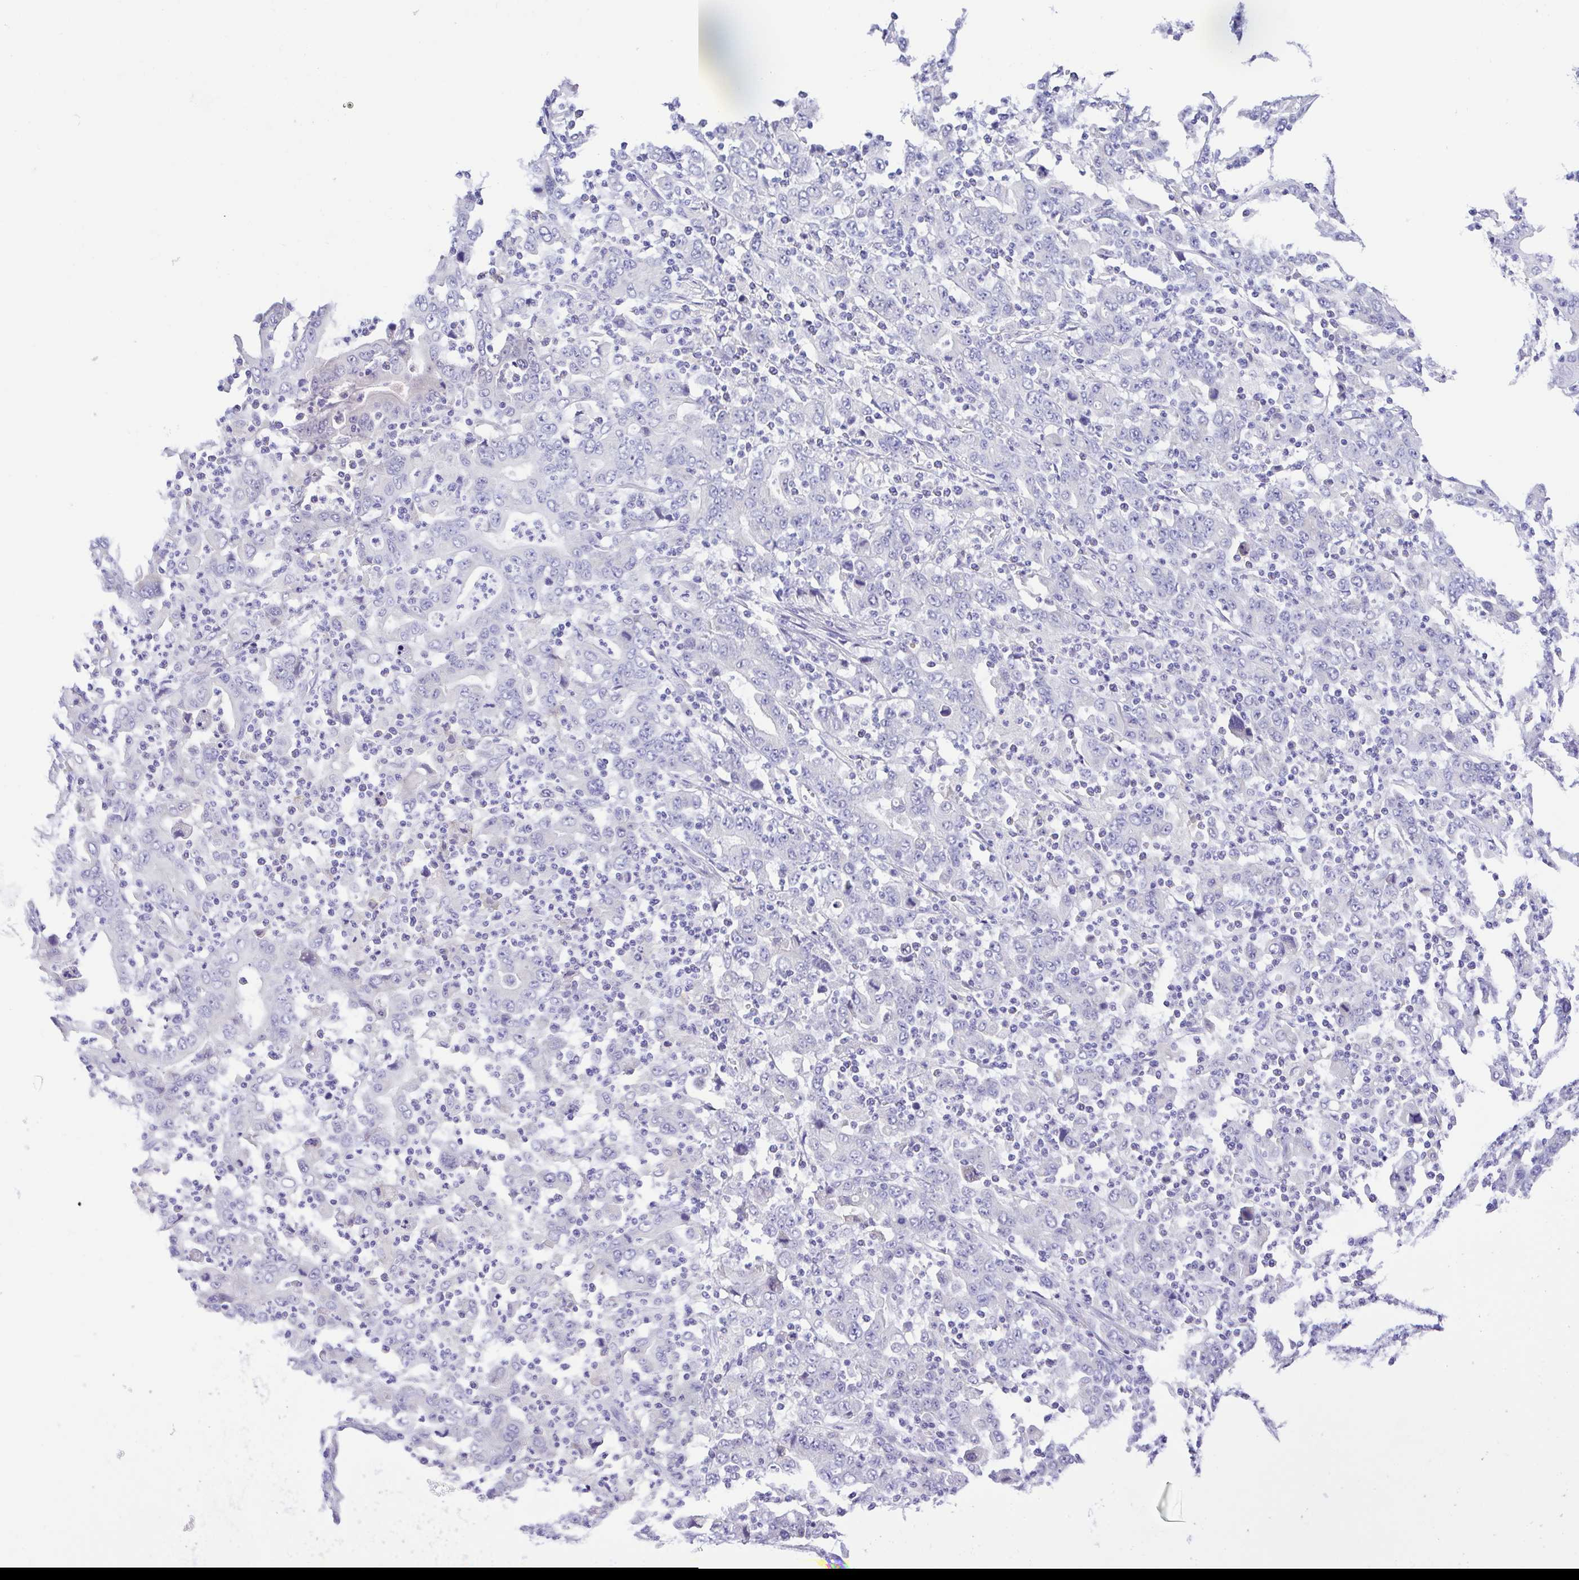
{"staining": {"intensity": "negative", "quantity": "none", "location": "none"}, "tissue": "stomach cancer", "cell_type": "Tumor cells", "image_type": "cancer", "snomed": [{"axis": "morphology", "description": "Adenocarcinoma, NOS"}, {"axis": "topography", "description": "Stomach, upper"}], "caption": "Tumor cells show no significant staining in stomach cancer (adenocarcinoma).", "gene": "CD72", "patient": {"sex": "male", "age": 69}}